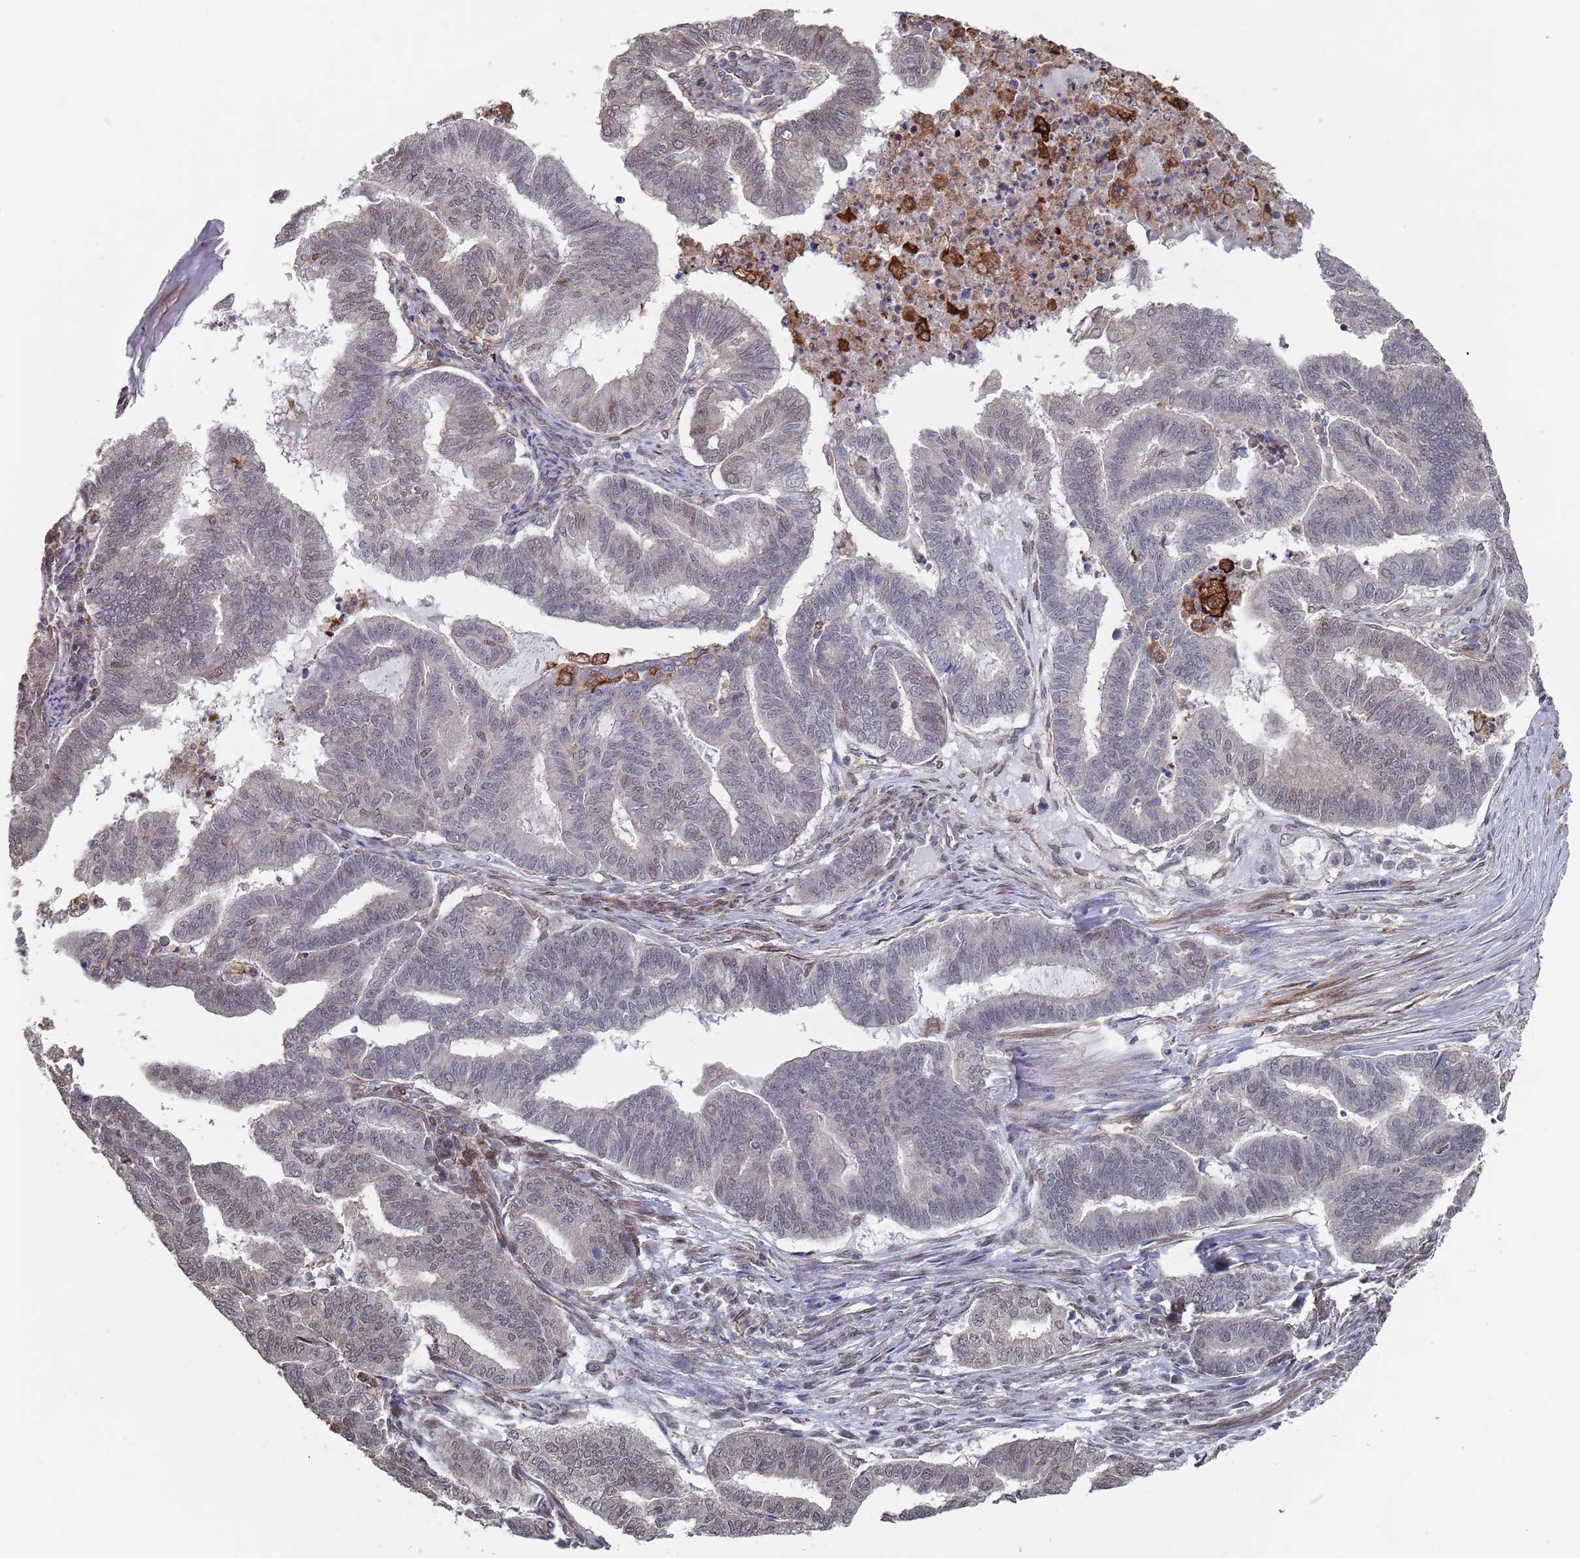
{"staining": {"intensity": "weak", "quantity": "<25%", "location": "nuclear"}, "tissue": "endometrial cancer", "cell_type": "Tumor cells", "image_type": "cancer", "snomed": [{"axis": "morphology", "description": "Adenocarcinoma, NOS"}, {"axis": "topography", "description": "Endometrium"}], "caption": "DAB (3,3'-diaminobenzidine) immunohistochemical staining of human endometrial cancer exhibits no significant expression in tumor cells.", "gene": "DGKD", "patient": {"sex": "female", "age": 79}}